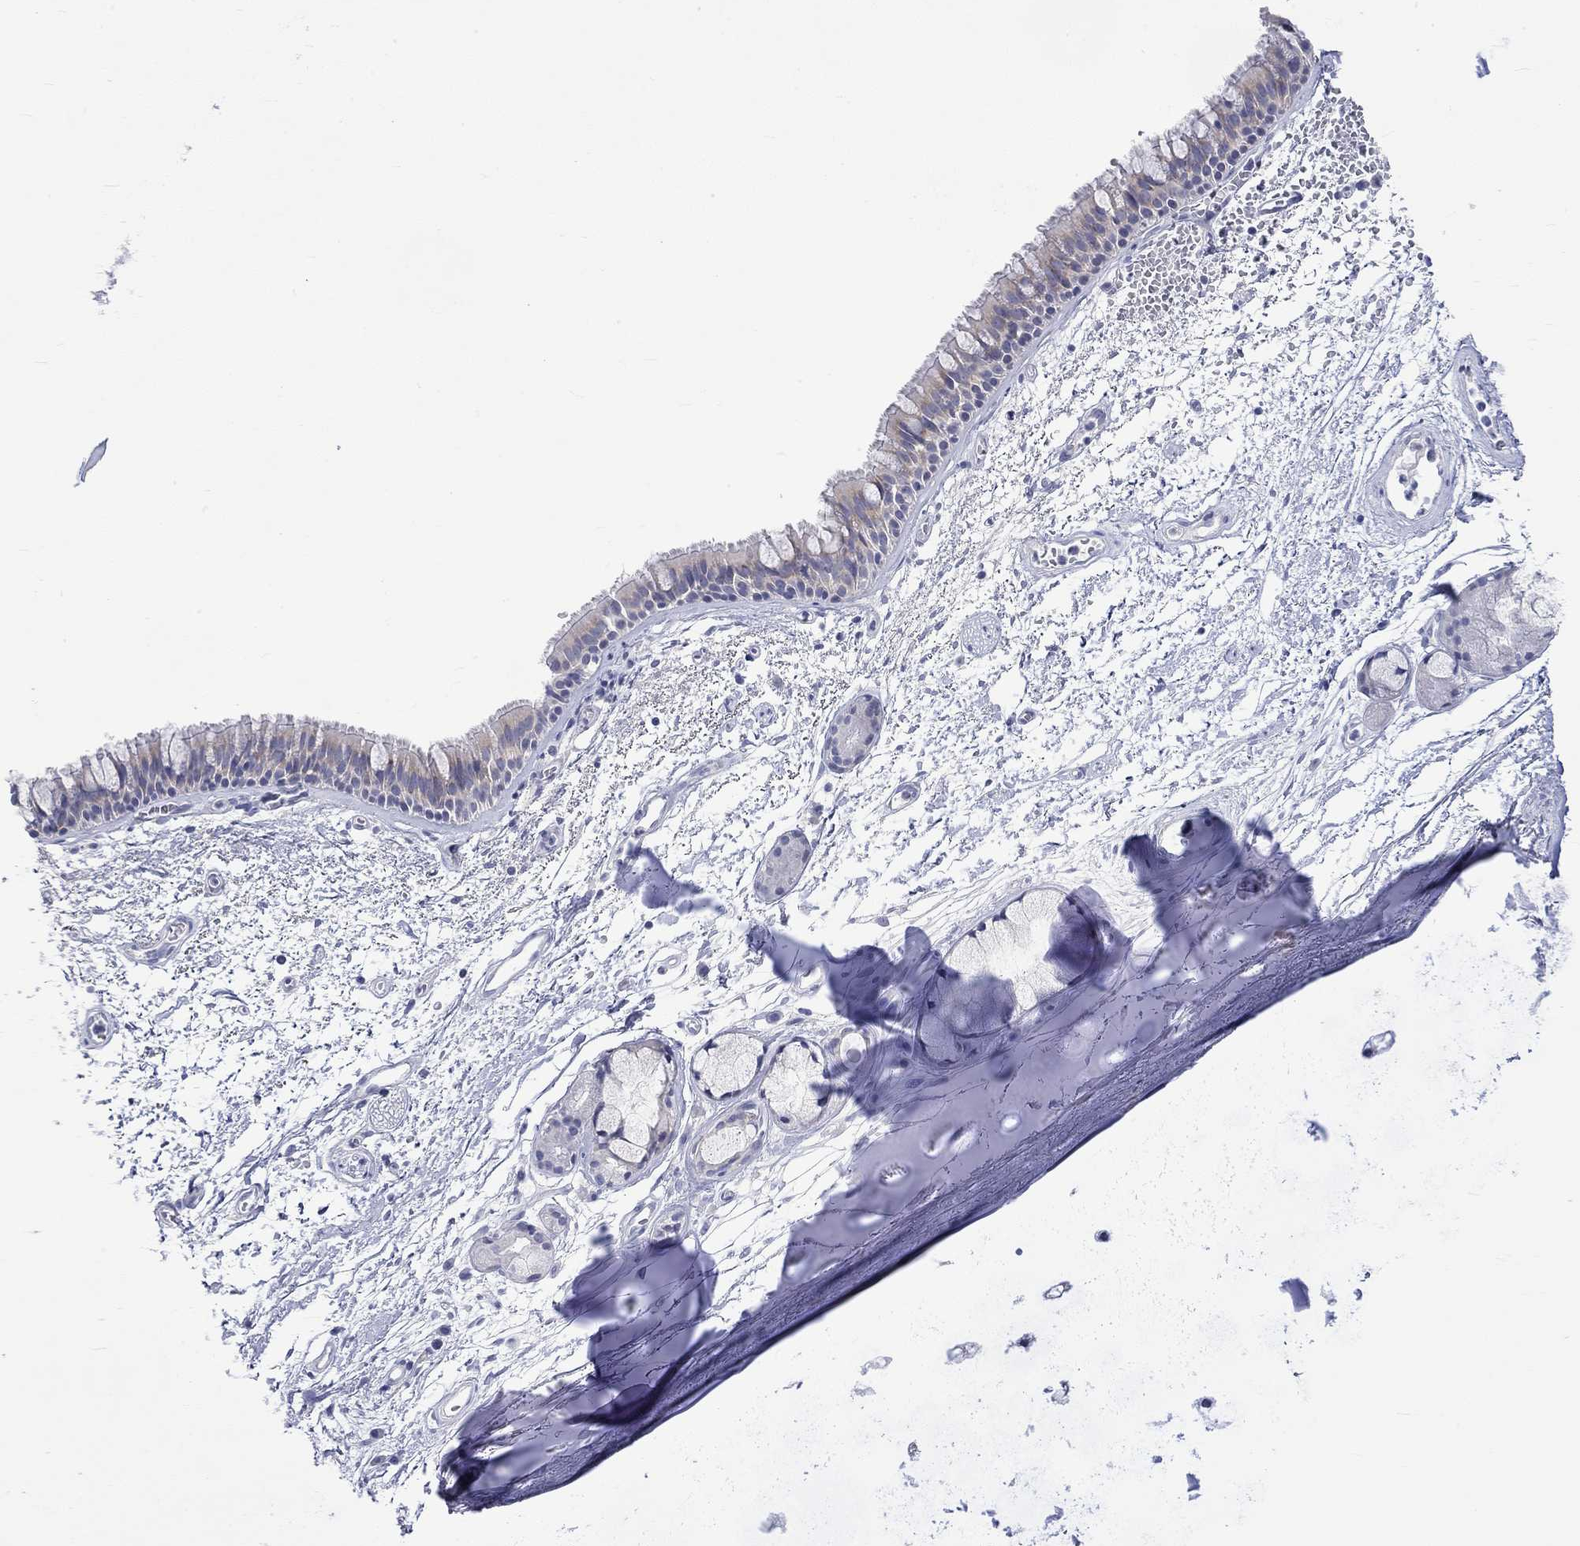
{"staining": {"intensity": "negative", "quantity": "none", "location": "none"}, "tissue": "bronchus", "cell_type": "Respiratory epithelial cells", "image_type": "normal", "snomed": [{"axis": "morphology", "description": "Normal tissue, NOS"}, {"axis": "topography", "description": "Cartilage tissue"}, {"axis": "topography", "description": "Bronchus"}], "caption": "Bronchus stained for a protein using immunohistochemistry shows no staining respiratory epithelial cells.", "gene": "CERS1", "patient": {"sex": "male", "age": 66}}